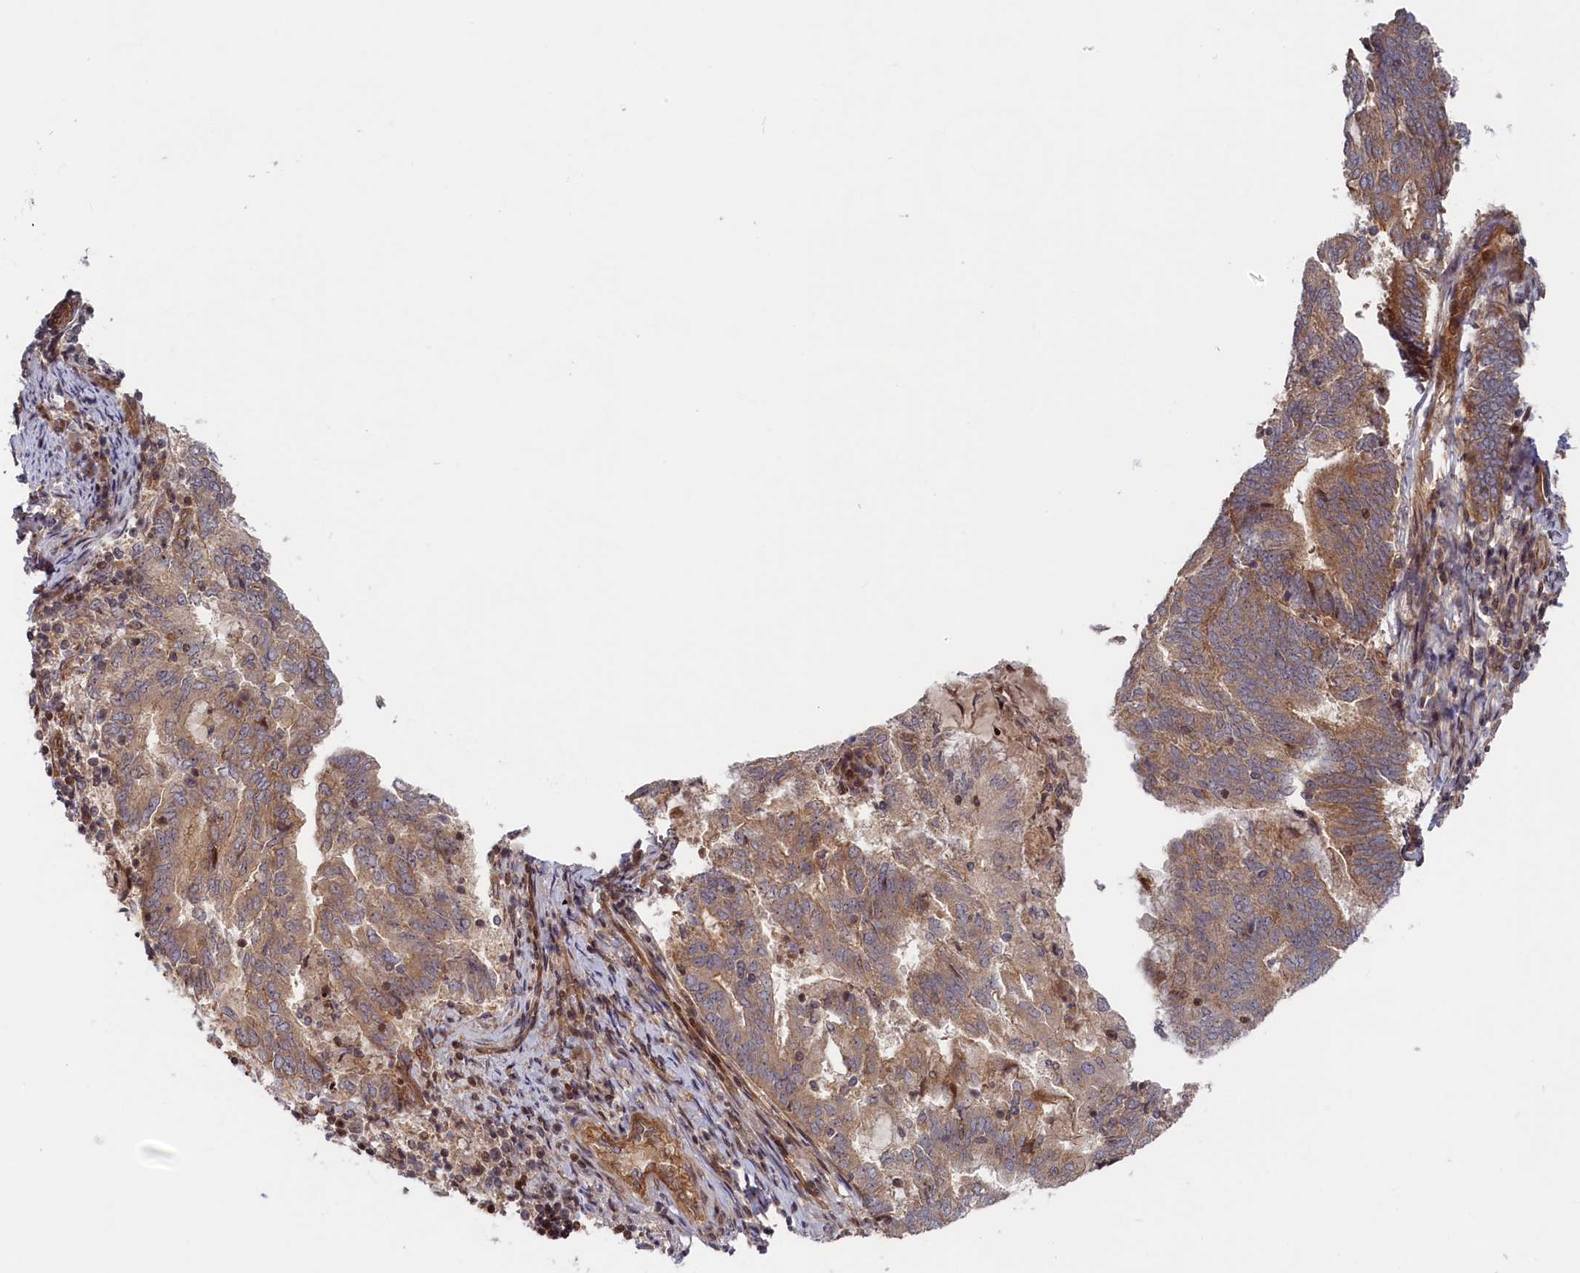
{"staining": {"intensity": "moderate", "quantity": "25%-75%", "location": "cytoplasmic/membranous"}, "tissue": "endometrial cancer", "cell_type": "Tumor cells", "image_type": "cancer", "snomed": [{"axis": "morphology", "description": "Adenocarcinoma, NOS"}, {"axis": "topography", "description": "Endometrium"}], "caption": "Protein positivity by immunohistochemistry reveals moderate cytoplasmic/membranous staining in approximately 25%-75% of tumor cells in endometrial cancer. The protein of interest is shown in brown color, while the nuclei are stained blue.", "gene": "CEP44", "patient": {"sex": "female", "age": 80}}